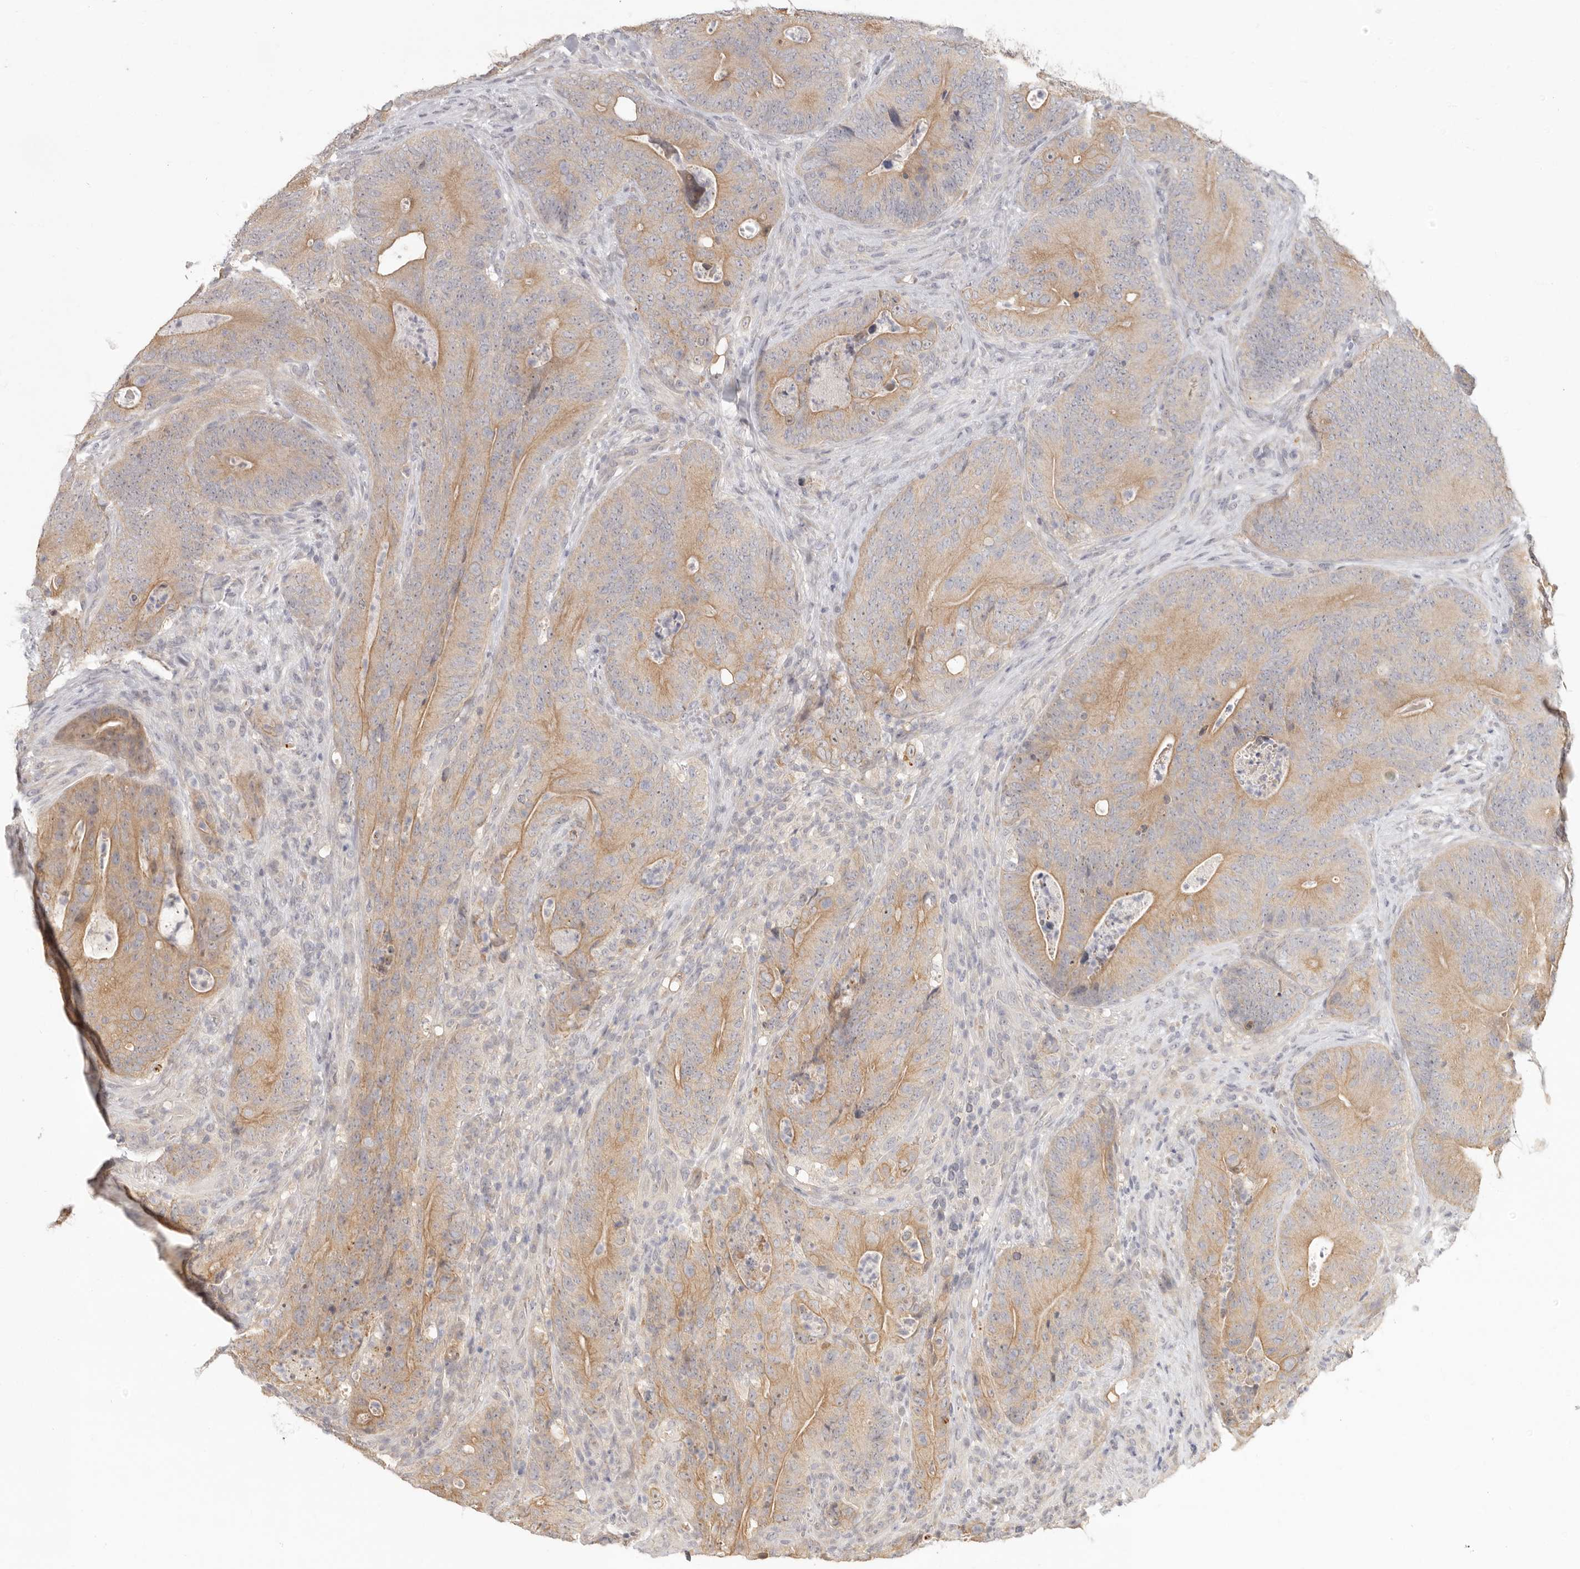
{"staining": {"intensity": "moderate", "quantity": ">75%", "location": "cytoplasmic/membranous"}, "tissue": "colorectal cancer", "cell_type": "Tumor cells", "image_type": "cancer", "snomed": [{"axis": "morphology", "description": "Normal tissue, NOS"}, {"axis": "topography", "description": "Colon"}], "caption": "A medium amount of moderate cytoplasmic/membranous positivity is appreciated in approximately >75% of tumor cells in colorectal cancer tissue.", "gene": "AHDC1", "patient": {"sex": "female", "age": 82}}